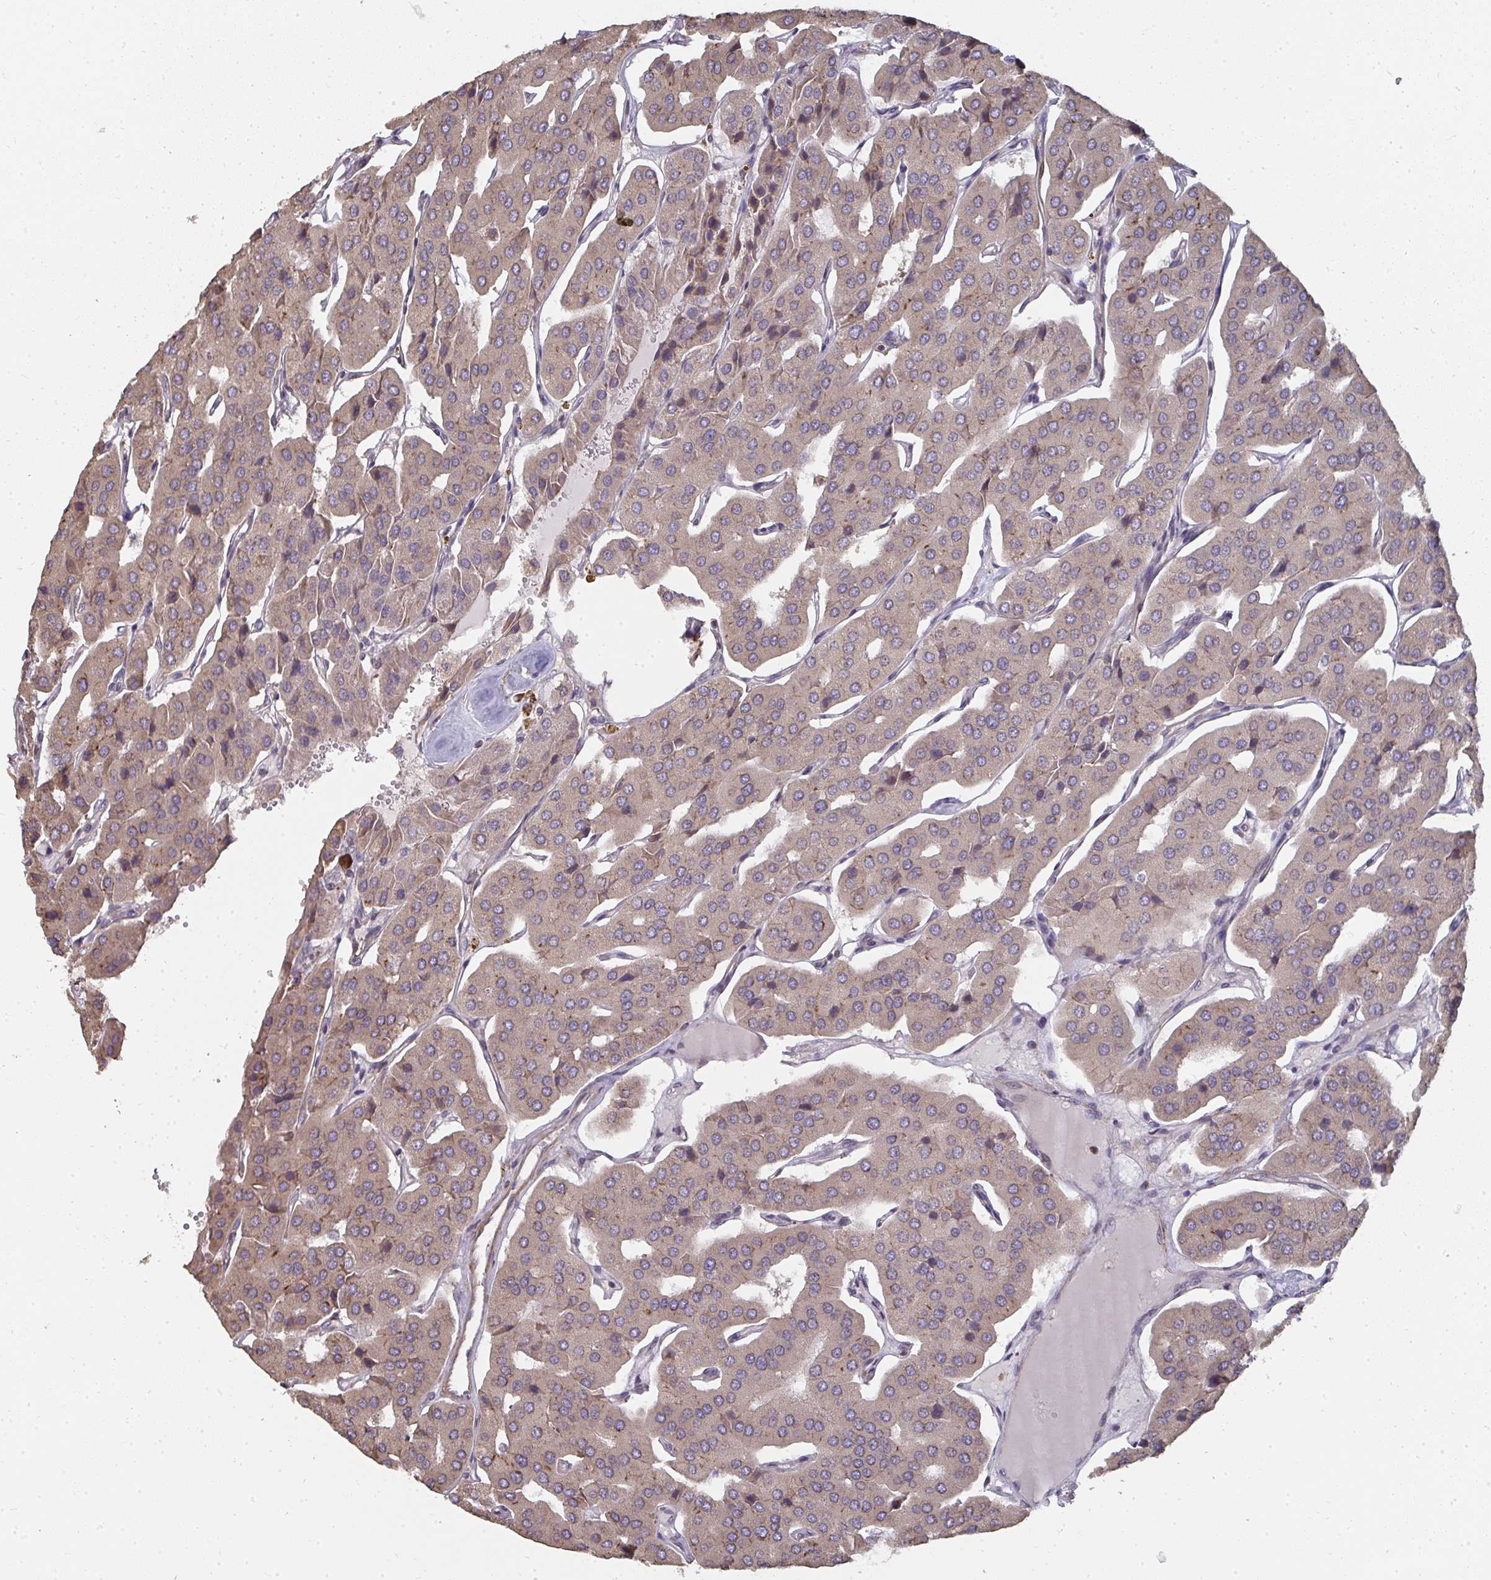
{"staining": {"intensity": "weak", "quantity": ">75%", "location": "cytoplasmic/membranous"}, "tissue": "parathyroid gland", "cell_type": "Glandular cells", "image_type": "normal", "snomed": [{"axis": "morphology", "description": "Normal tissue, NOS"}, {"axis": "morphology", "description": "Adenoma, NOS"}, {"axis": "topography", "description": "Parathyroid gland"}], "caption": "Immunohistochemical staining of unremarkable human parathyroid gland demonstrates >75% levels of weak cytoplasmic/membranous protein staining in approximately >75% of glandular cells.", "gene": "ZFYVE28", "patient": {"sex": "female", "age": 86}}